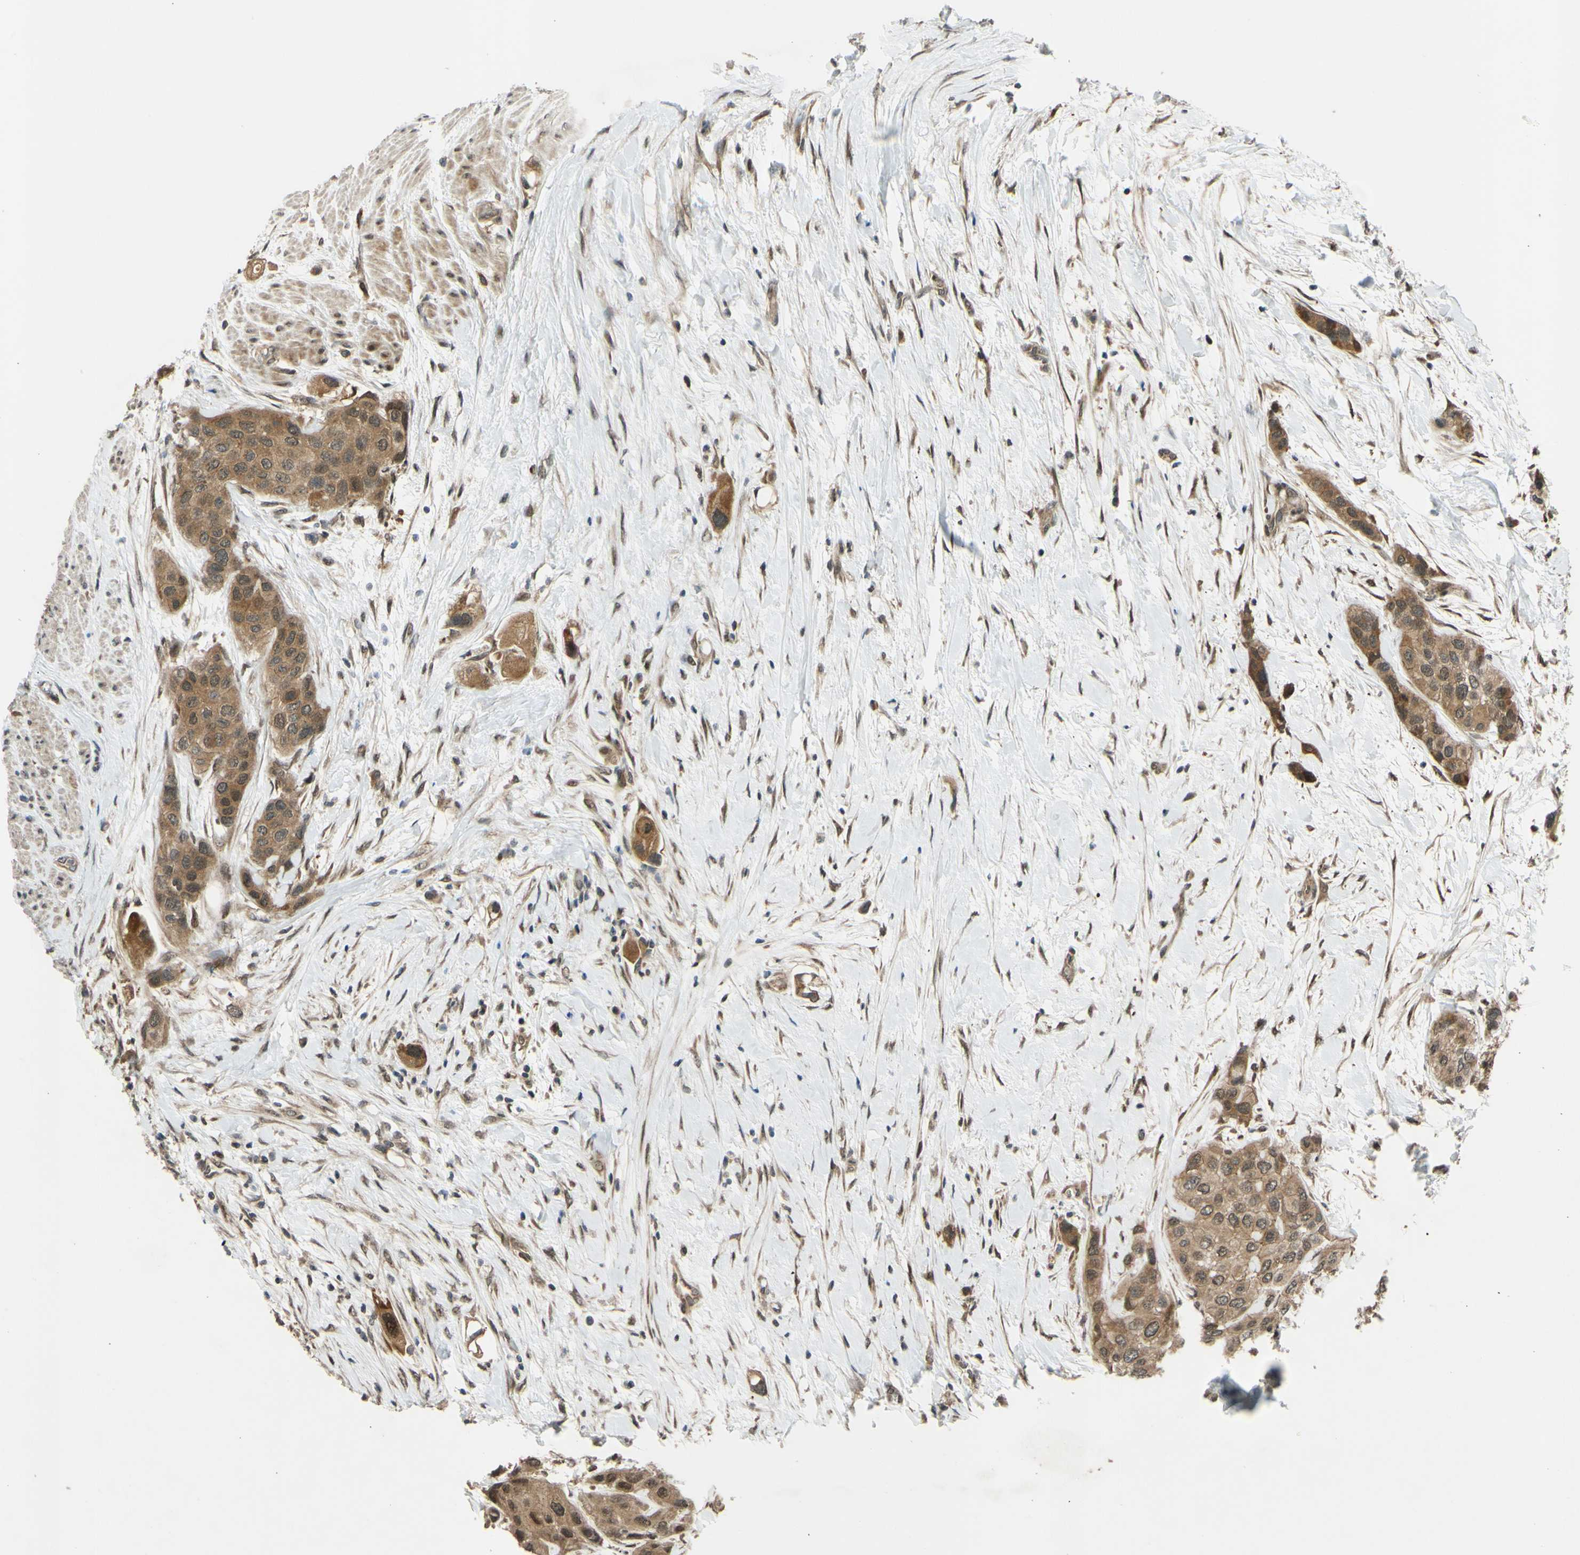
{"staining": {"intensity": "moderate", "quantity": ">75%", "location": "cytoplasmic/membranous"}, "tissue": "urothelial cancer", "cell_type": "Tumor cells", "image_type": "cancer", "snomed": [{"axis": "morphology", "description": "Urothelial carcinoma, High grade"}, {"axis": "topography", "description": "Urinary bladder"}], "caption": "IHC histopathology image of urothelial cancer stained for a protein (brown), which demonstrates medium levels of moderate cytoplasmic/membranous expression in about >75% of tumor cells.", "gene": "ABCC8", "patient": {"sex": "female", "age": 56}}